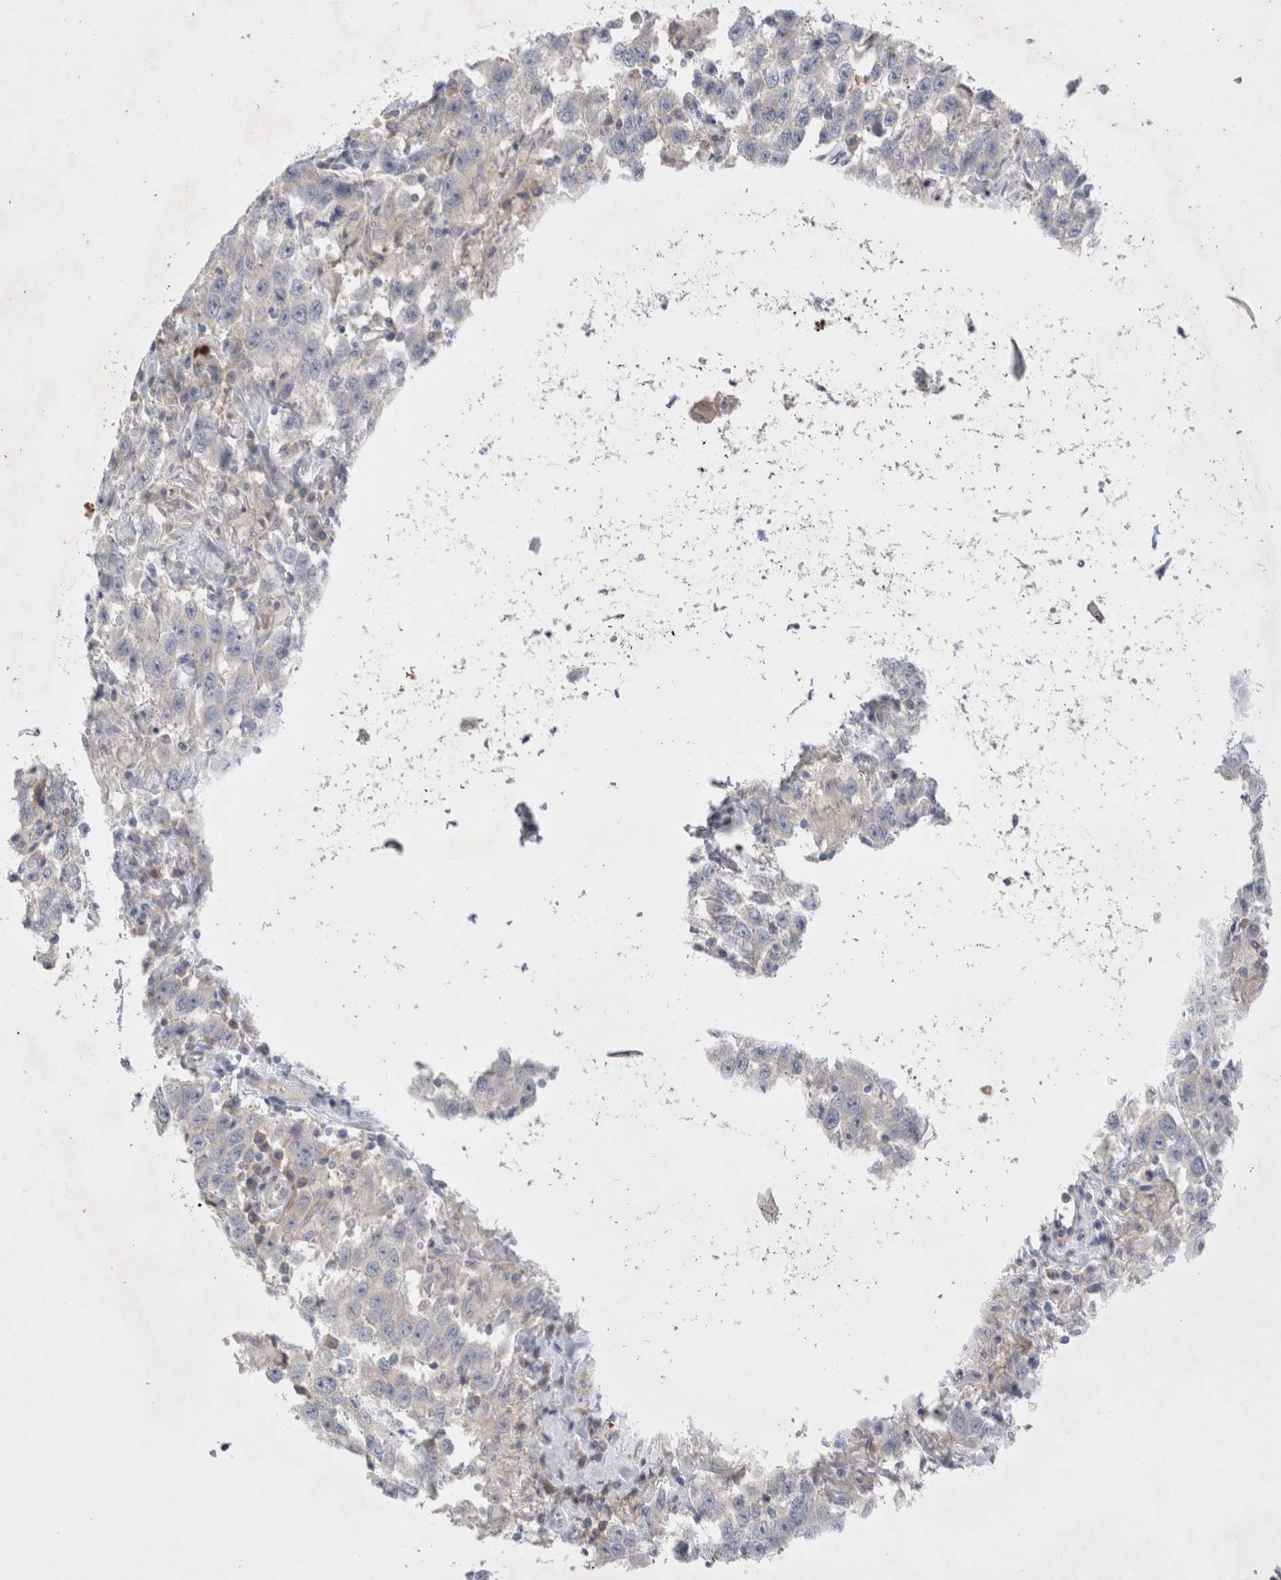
{"staining": {"intensity": "negative", "quantity": "none", "location": "none"}, "tissue": "testis cancer", "cell_type": "Tumor cells", "image_type": "cancer", "snomed": [{"axis": "morphology", "description": "Seminoma, NOS"}, {"axis": "topography", "description": "Testis"}], "caption": "The immunohistochemistry (IHC) histopathology image has no significant staining in tumor cells of testis cancer (seminoma) tissue.", "gene": "RBM12B", "patient": {"sex": "male", "age": 41}}